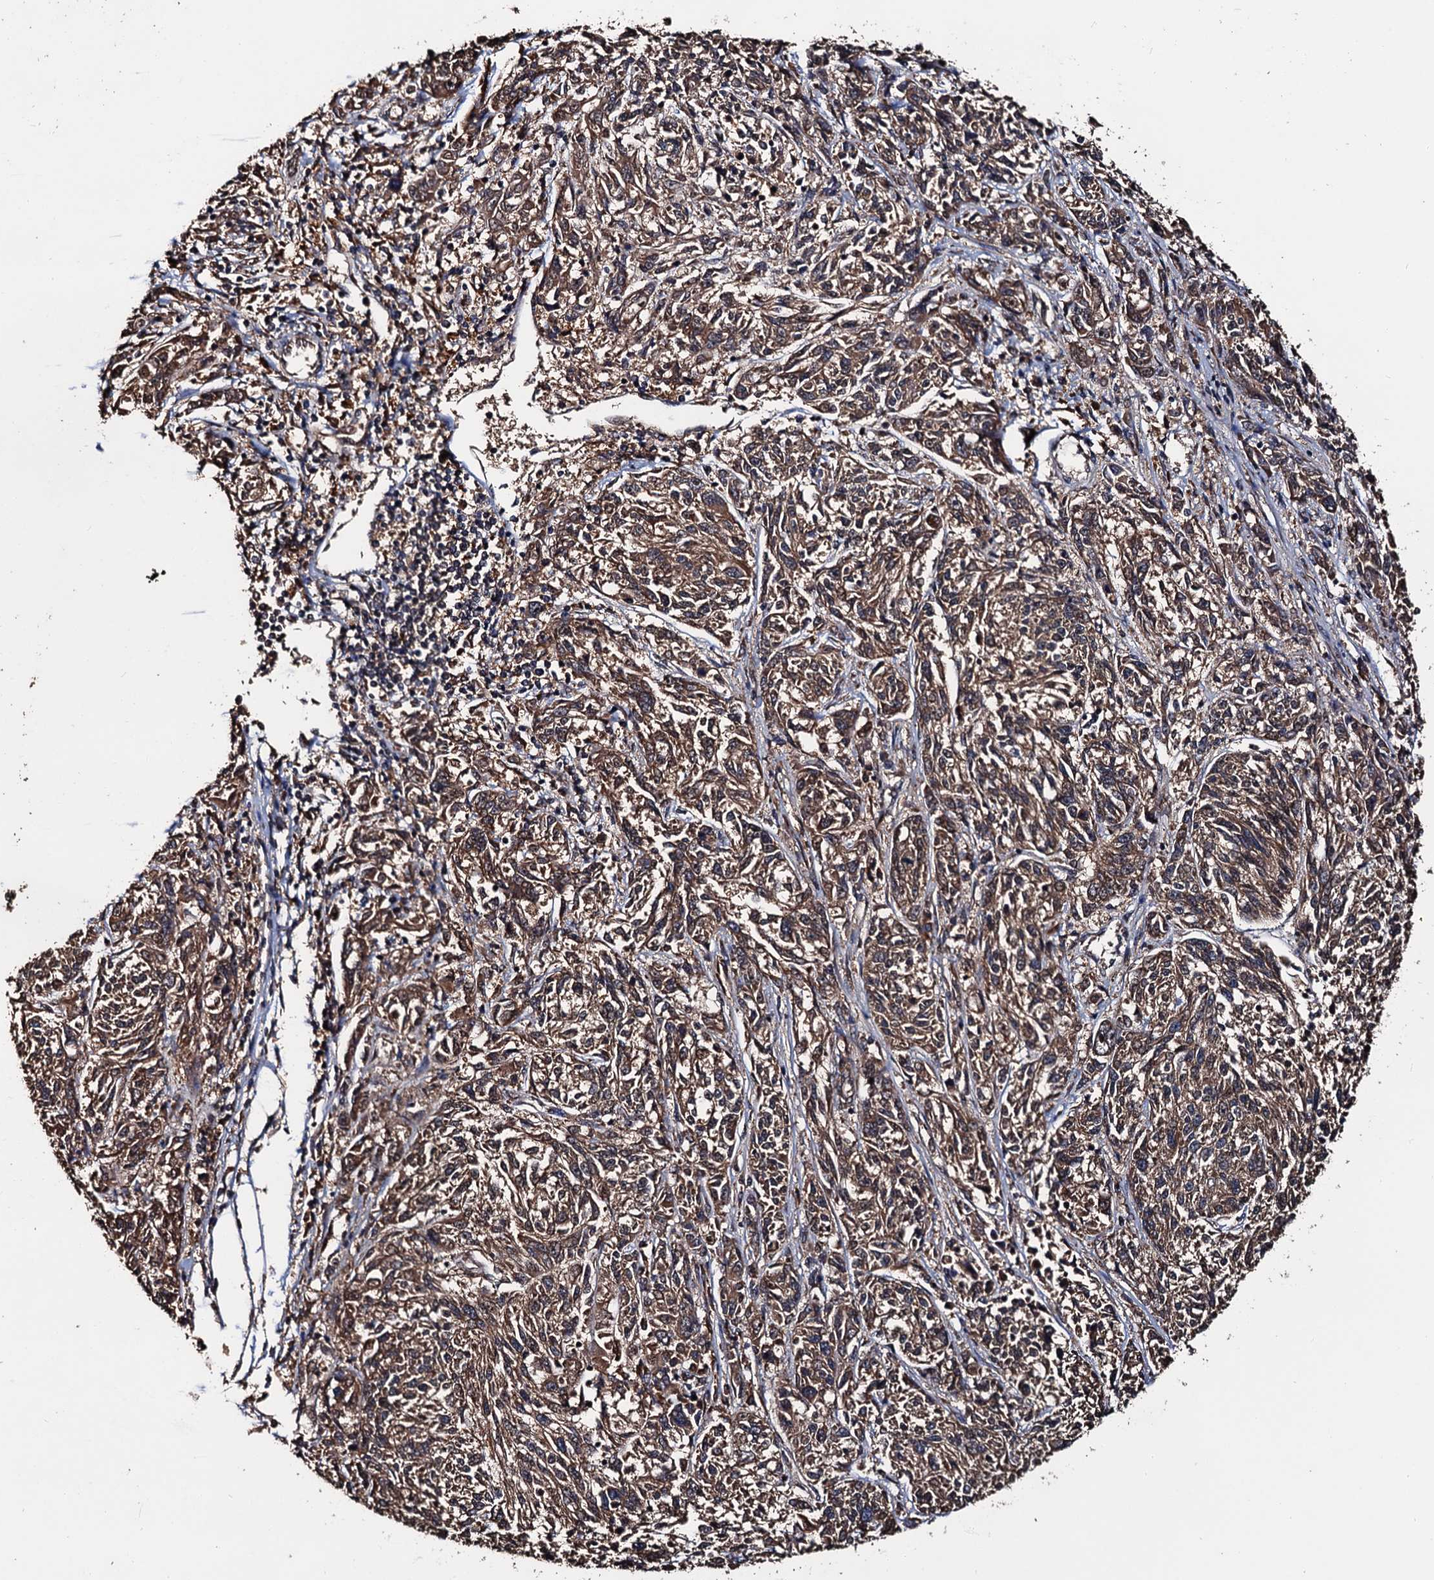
{"staining": {"intensity": "moderate", "quantity": ">75%", "location": "cytoplasmic/membranous"}, "tissue": "melanoma", "cell_type": "Tumor cells", "image_type": "cancer", "snomed": [{"axis": "morphology", "description": "Malignant melanoma, NOS"}, {"axis": "topography", "description": "Skin"}], "caption": "Immunohistochemistry (DAB (3,3'-diaminobenzidine)) staining of melanoma displays moderate cytoplasmic/membranous protein positivity in approximately >75% of tumor cells.", "gene": "RGS11", "patient": {"sex": "male", "age": 53}}